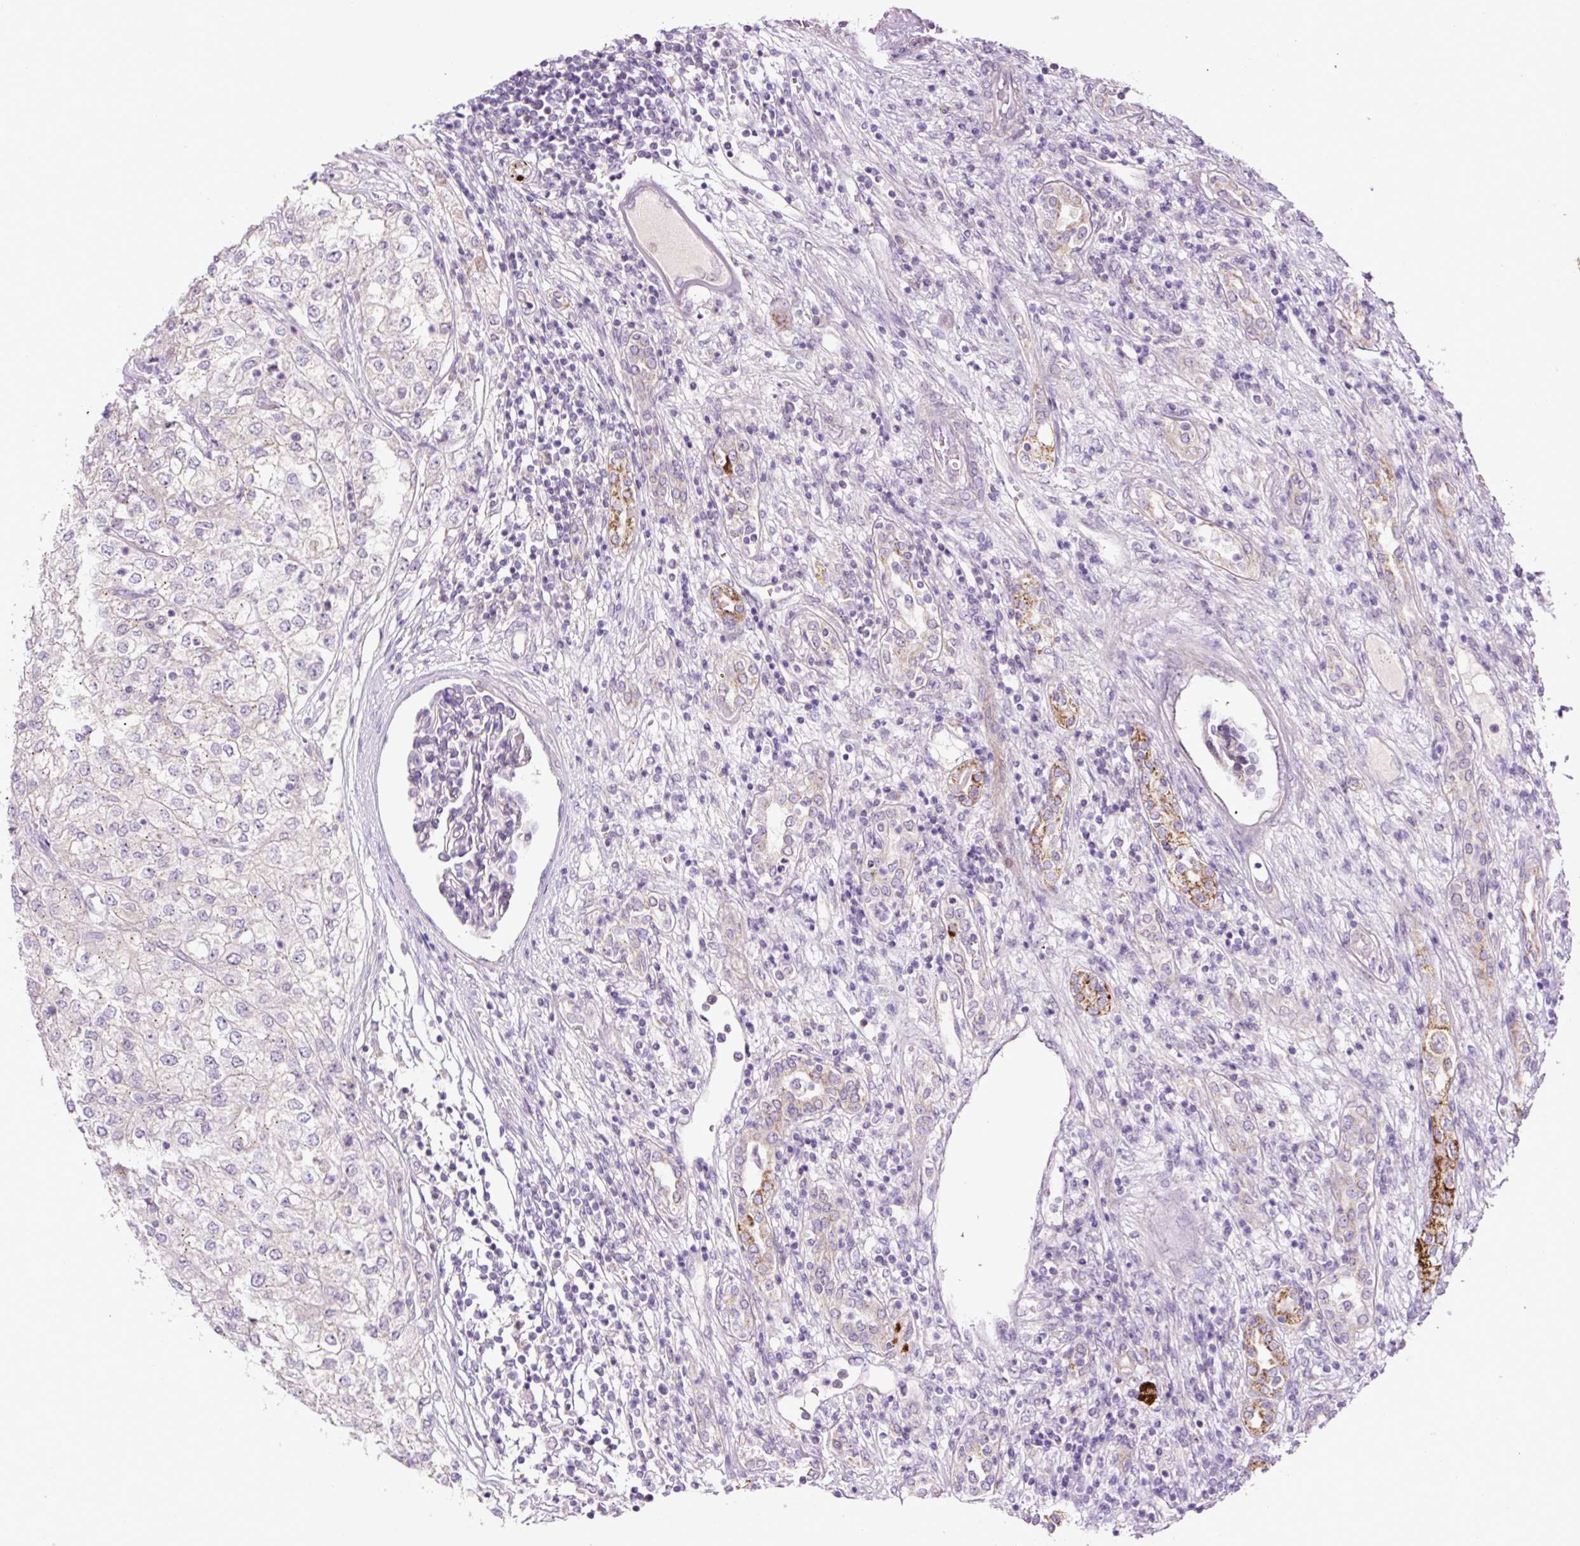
{"staining": {"intensity": "negative", "quantity": "none", "location": "none"}, "tissue": "renal cancer", "cell_type": "Tumor cells", "image_type": "cancer", "snomed": [{"axis": "morphology", "description": "Adenocarcinoma, NOS"}, {"axis": "topography", "description": "Kidney"}], "caption": "The immunohistochemistry micrograph has no significant staining in tumor cells of adenocarcinoma (renal) tissue.", "gene": "OGDHL", "patient": {"sex": "female", "age": 54}}